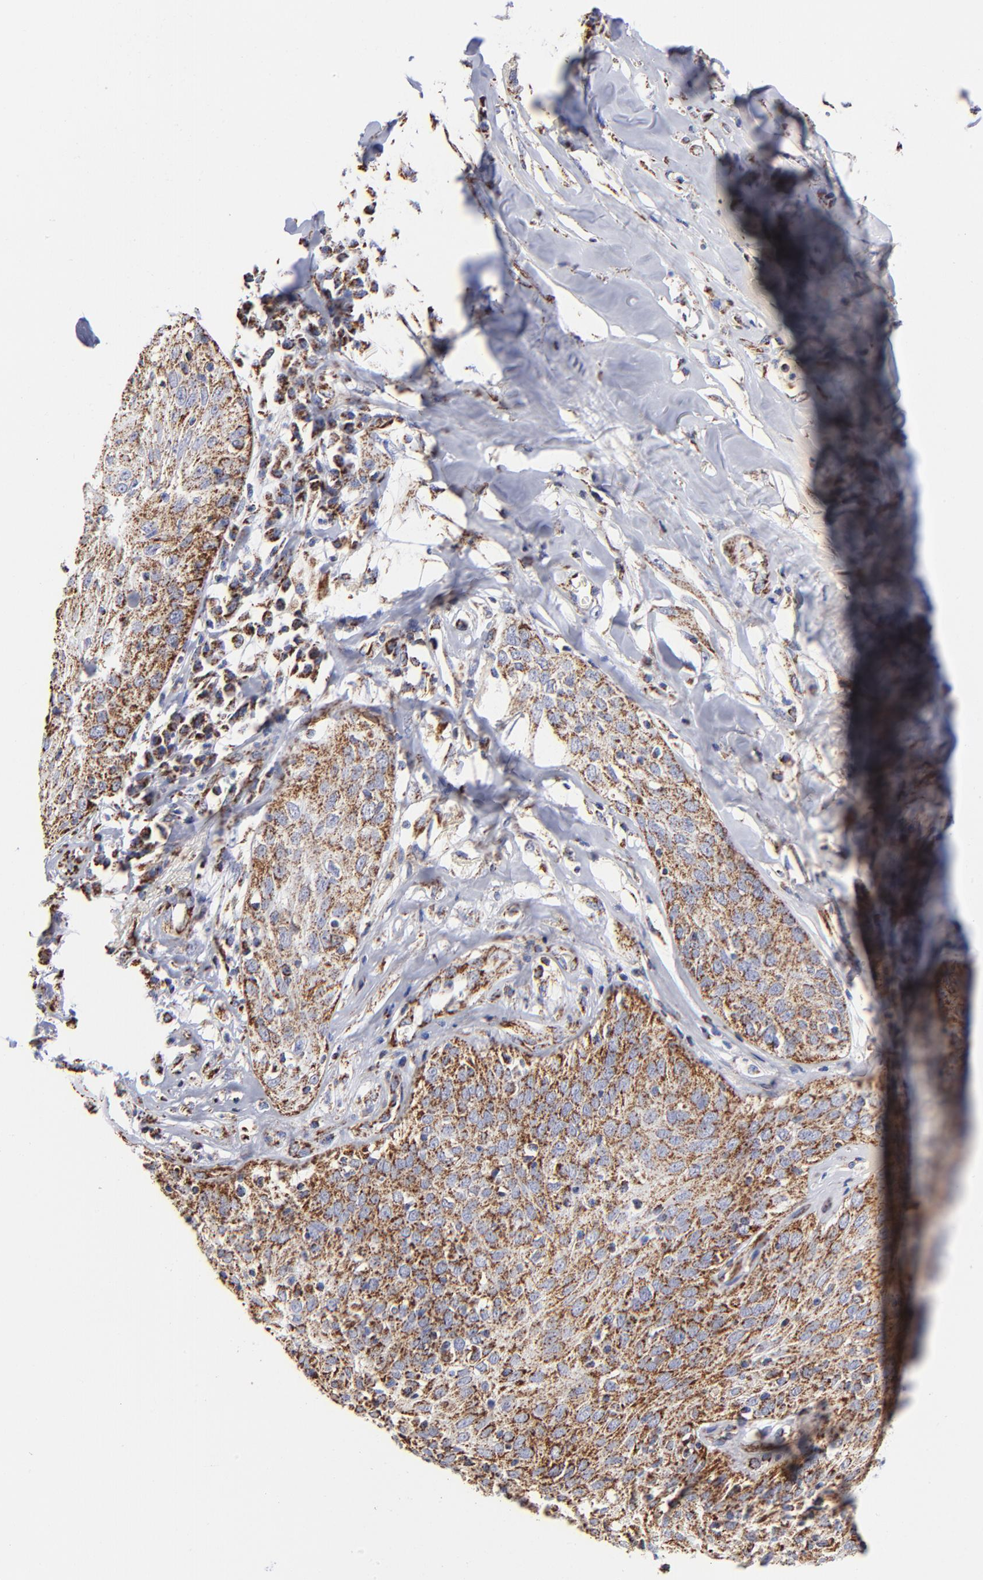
{"staining": {"intensity": "strong", "quantity": ">75%", "location": "cytoplasmic/membranous"}, "tissue": "skin cancer", "cell_type": "Tumor cells", "image_type": "cancer", "snomed": [{"axis": "morphology", "description": "Squamous cell carcinoma, NOS"}, {"axis": "topography", "description": "Skin"}], "caption": "The photomicrograph reveals staining of skin cancer, revealing strong cytoplasmic/membranous protein positivity (brown color) within tumor cells.", "gene": "PHB1", "patient": {"sex": "male", "age": 65}}